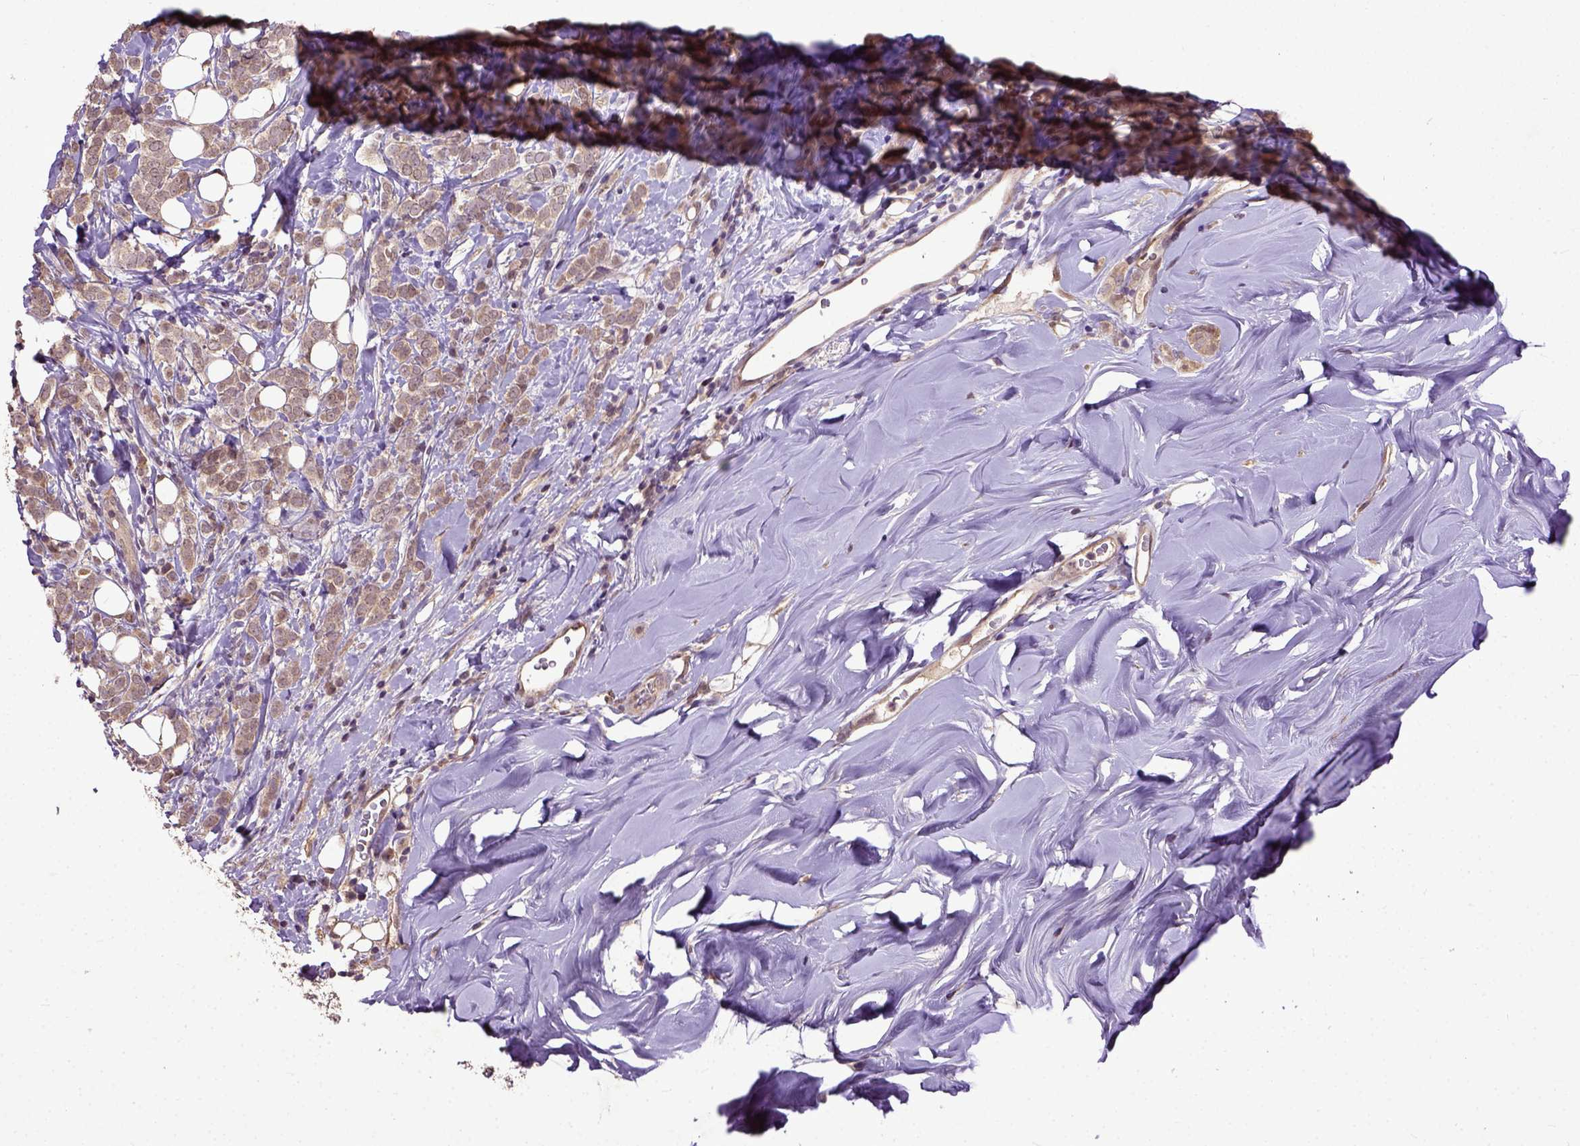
{"staining": {"intensity": "moderate", "quantity": ">75%", "location": "cytoplasmic/membranous"}, "tissue": "breast cancer", "cell_type": "Tumor cells", "image_type": "cancer", "snomed": [{"axis": "morphology", "description": "Lobular carcinoma"}, {"axis": "topography", "description": "Breast"}], "caption": "Breast lobular carcinoma stained with DAB immunohistochemistry (IHC) exhibits medium levels of moderate cytoplasmic/membranous expression in approximately >75% of tumor cells. (IHC, brightfield microscopy, high magnification).", "gene": "UBA3", "patient": {"sex": "female", "age": 49}}